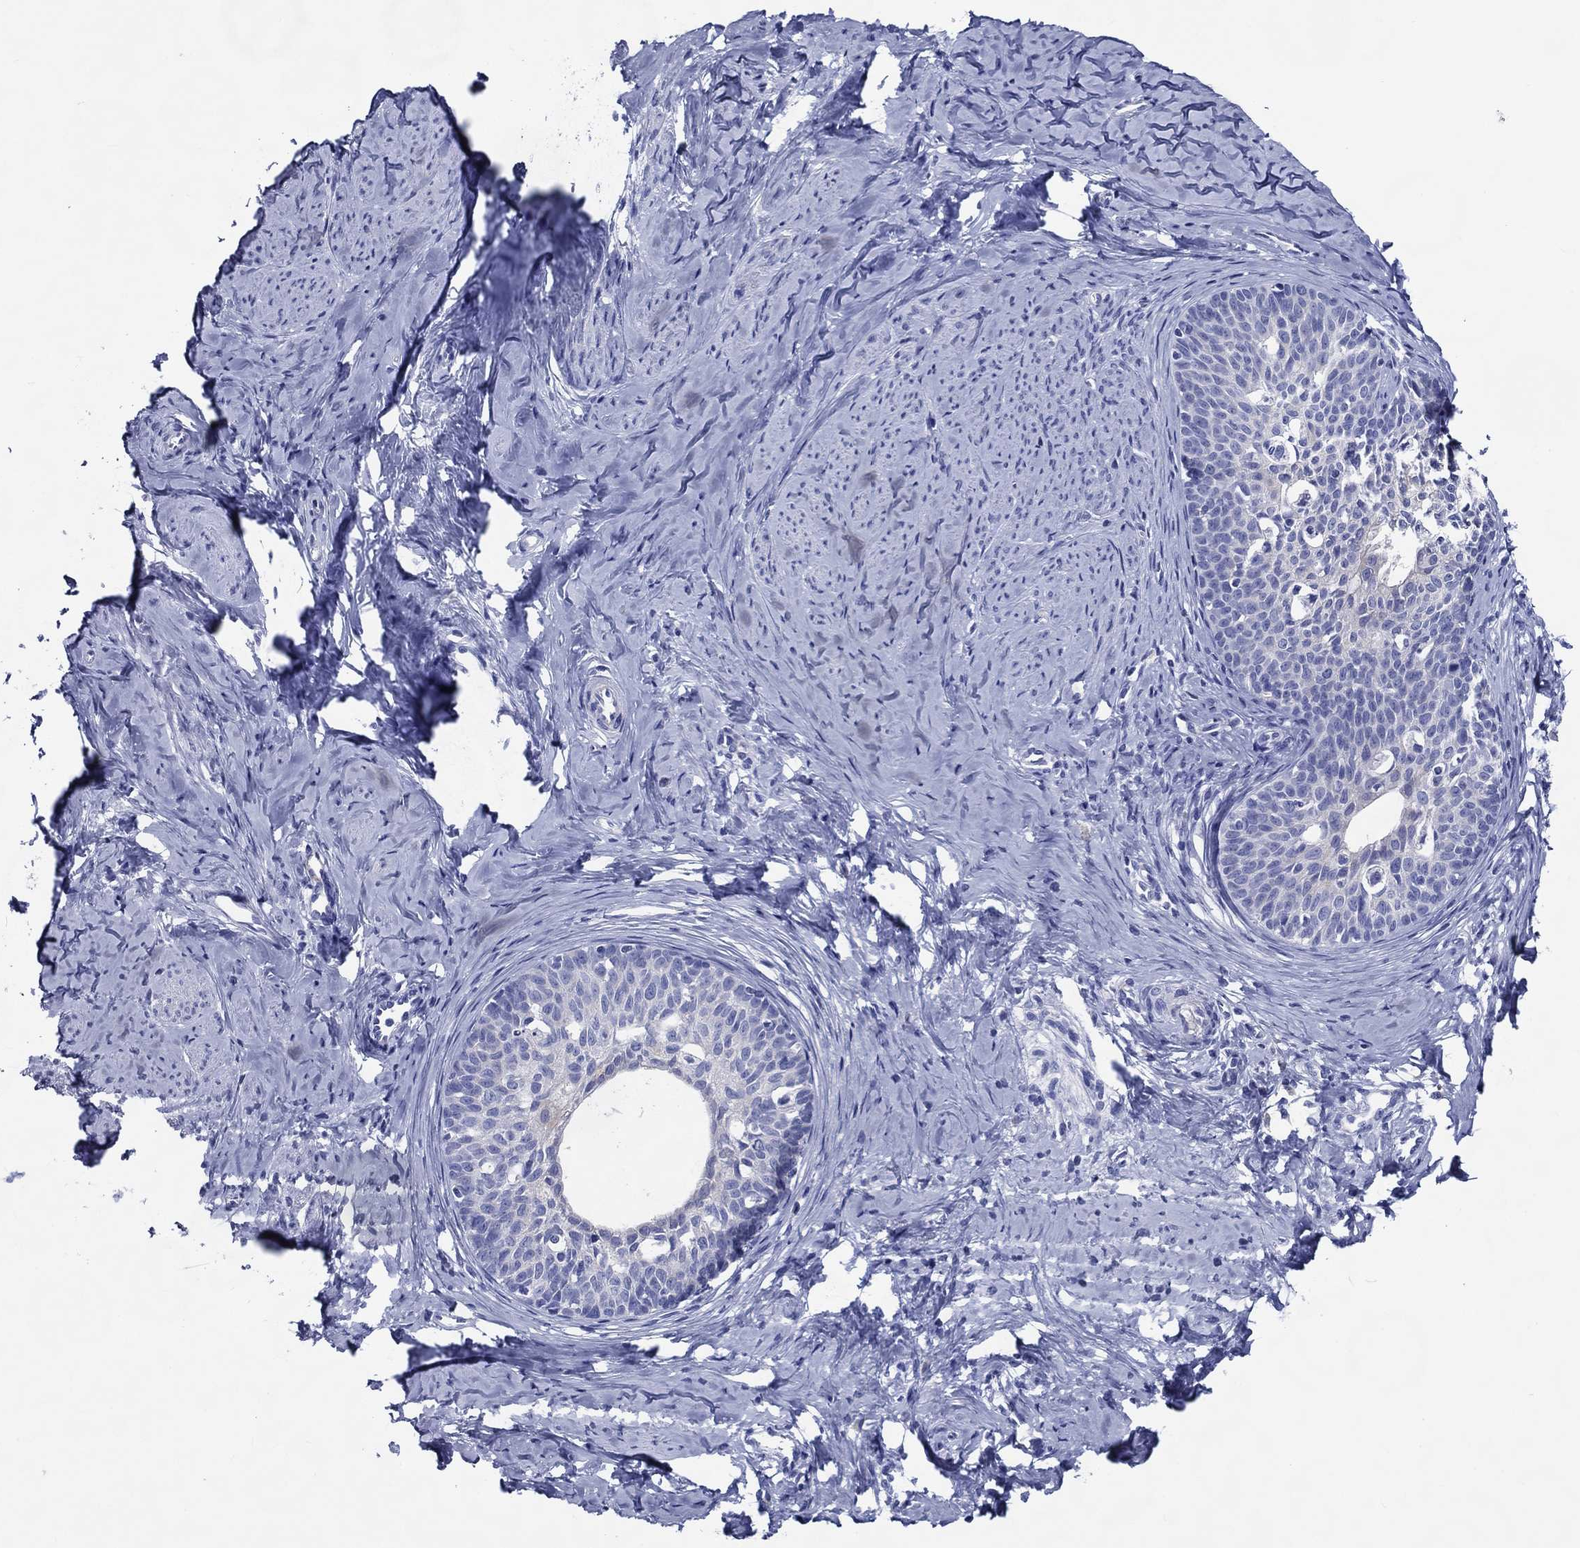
{"staining": {"intensity": "negative", "quantity": "none", "location": "none"}, "tissue": "cervical cancer", "cell_type": "Tumor cells", "image_type": "cancer", "snomed": [{"axis": "morphology", "description": "Squamous cell carcinoma, NOS"}, {"axis": "topography", "description": "Cervix"}], "caption": "Squamous cell carcinoma (cervical) was stained to show a protein in brown. There is no significant expression in tumor cells.", "gene": "ACE2", "patient": {"sex": "female", "age": 51}}